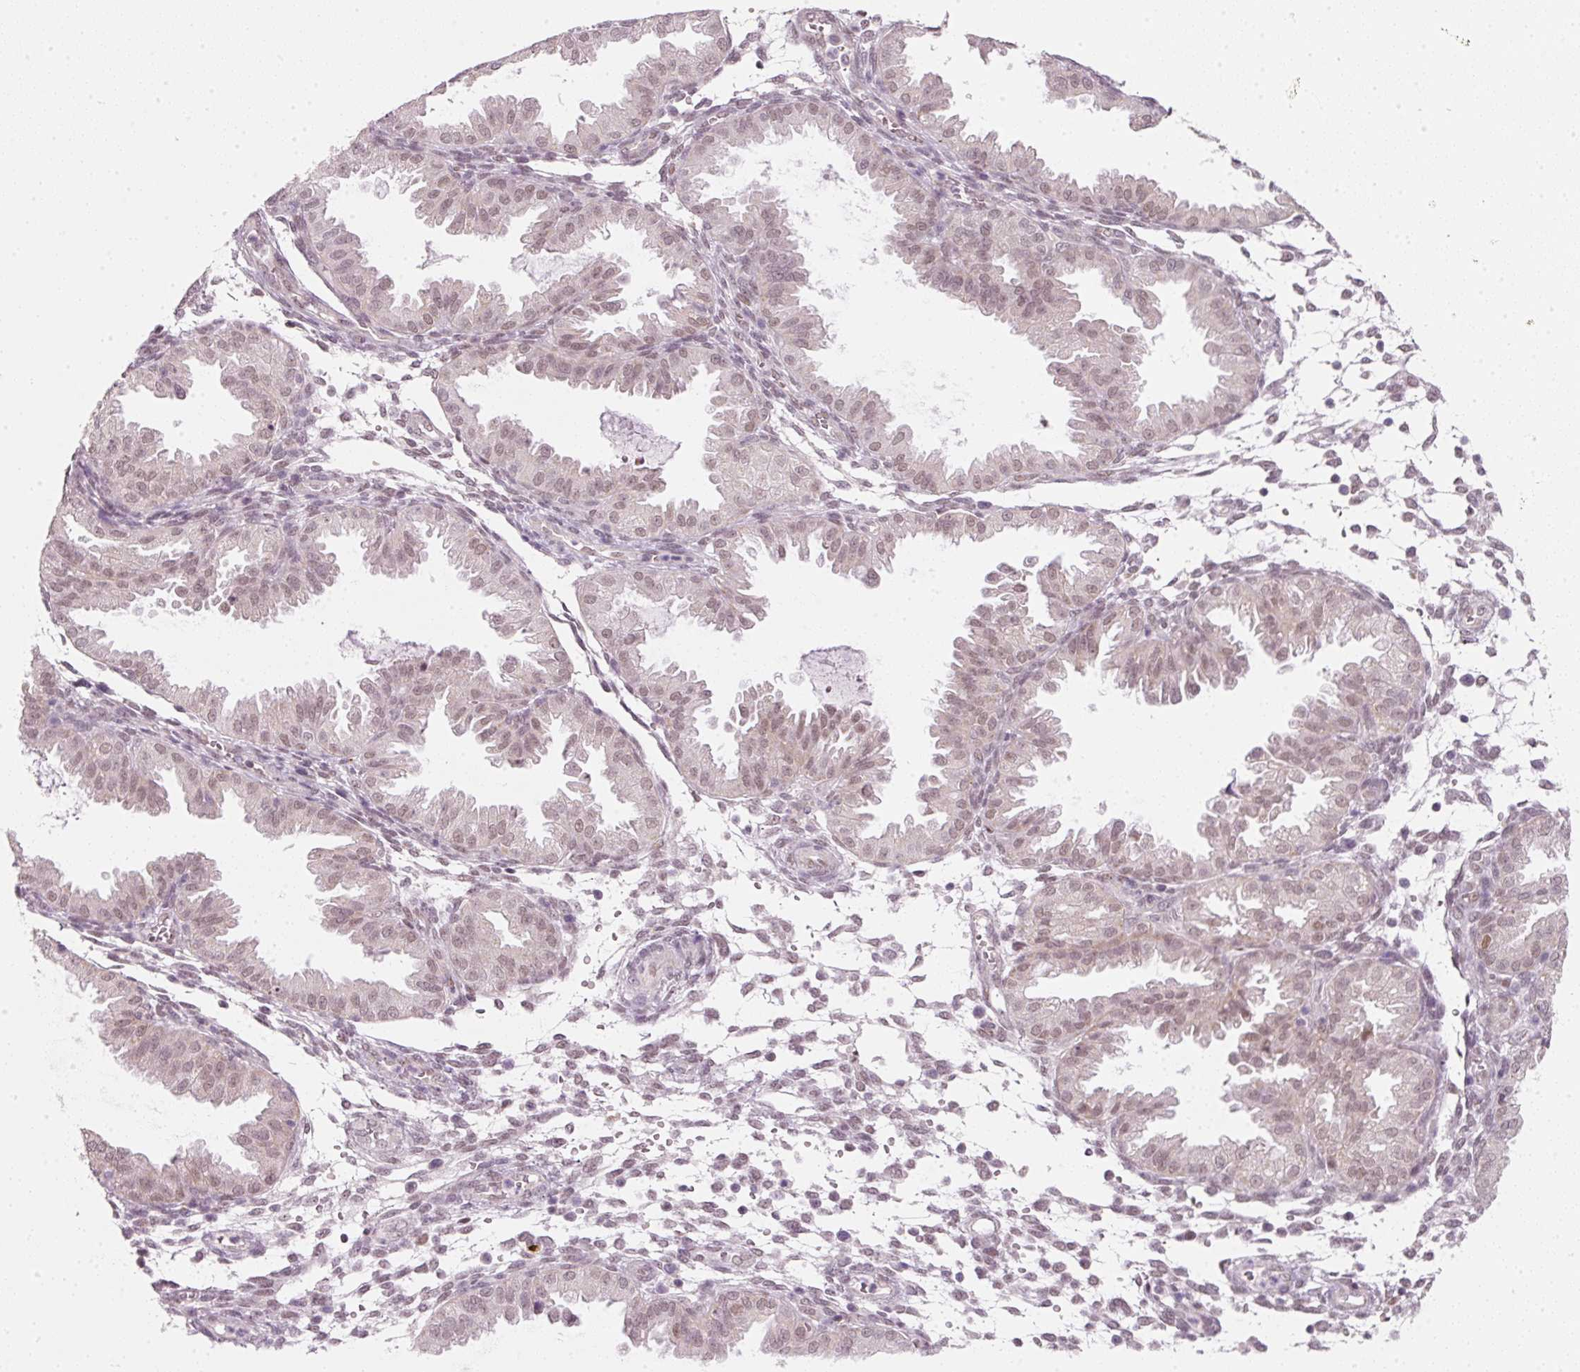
{"staining": {"intensity": "weak", "quantity": "<25%", "location": "nuclear"}, "tissue": "endometrium", "cell_type": "Cells in endometrial stroma", "image_type": "normal", "snomed": [{"axis": "morphology", "description": "Normal tissue, NOS"}, {"axis": "topography", "description": "Endometrium"}], "caption": "Immunohistochemistry (IHC) image of normal endometrium: endometrium stained with DAB shows no significant protein expression in cells in endometrial stroma.", "gene": "FSTL3", "patient": {"sex": "female", "age": 33}}